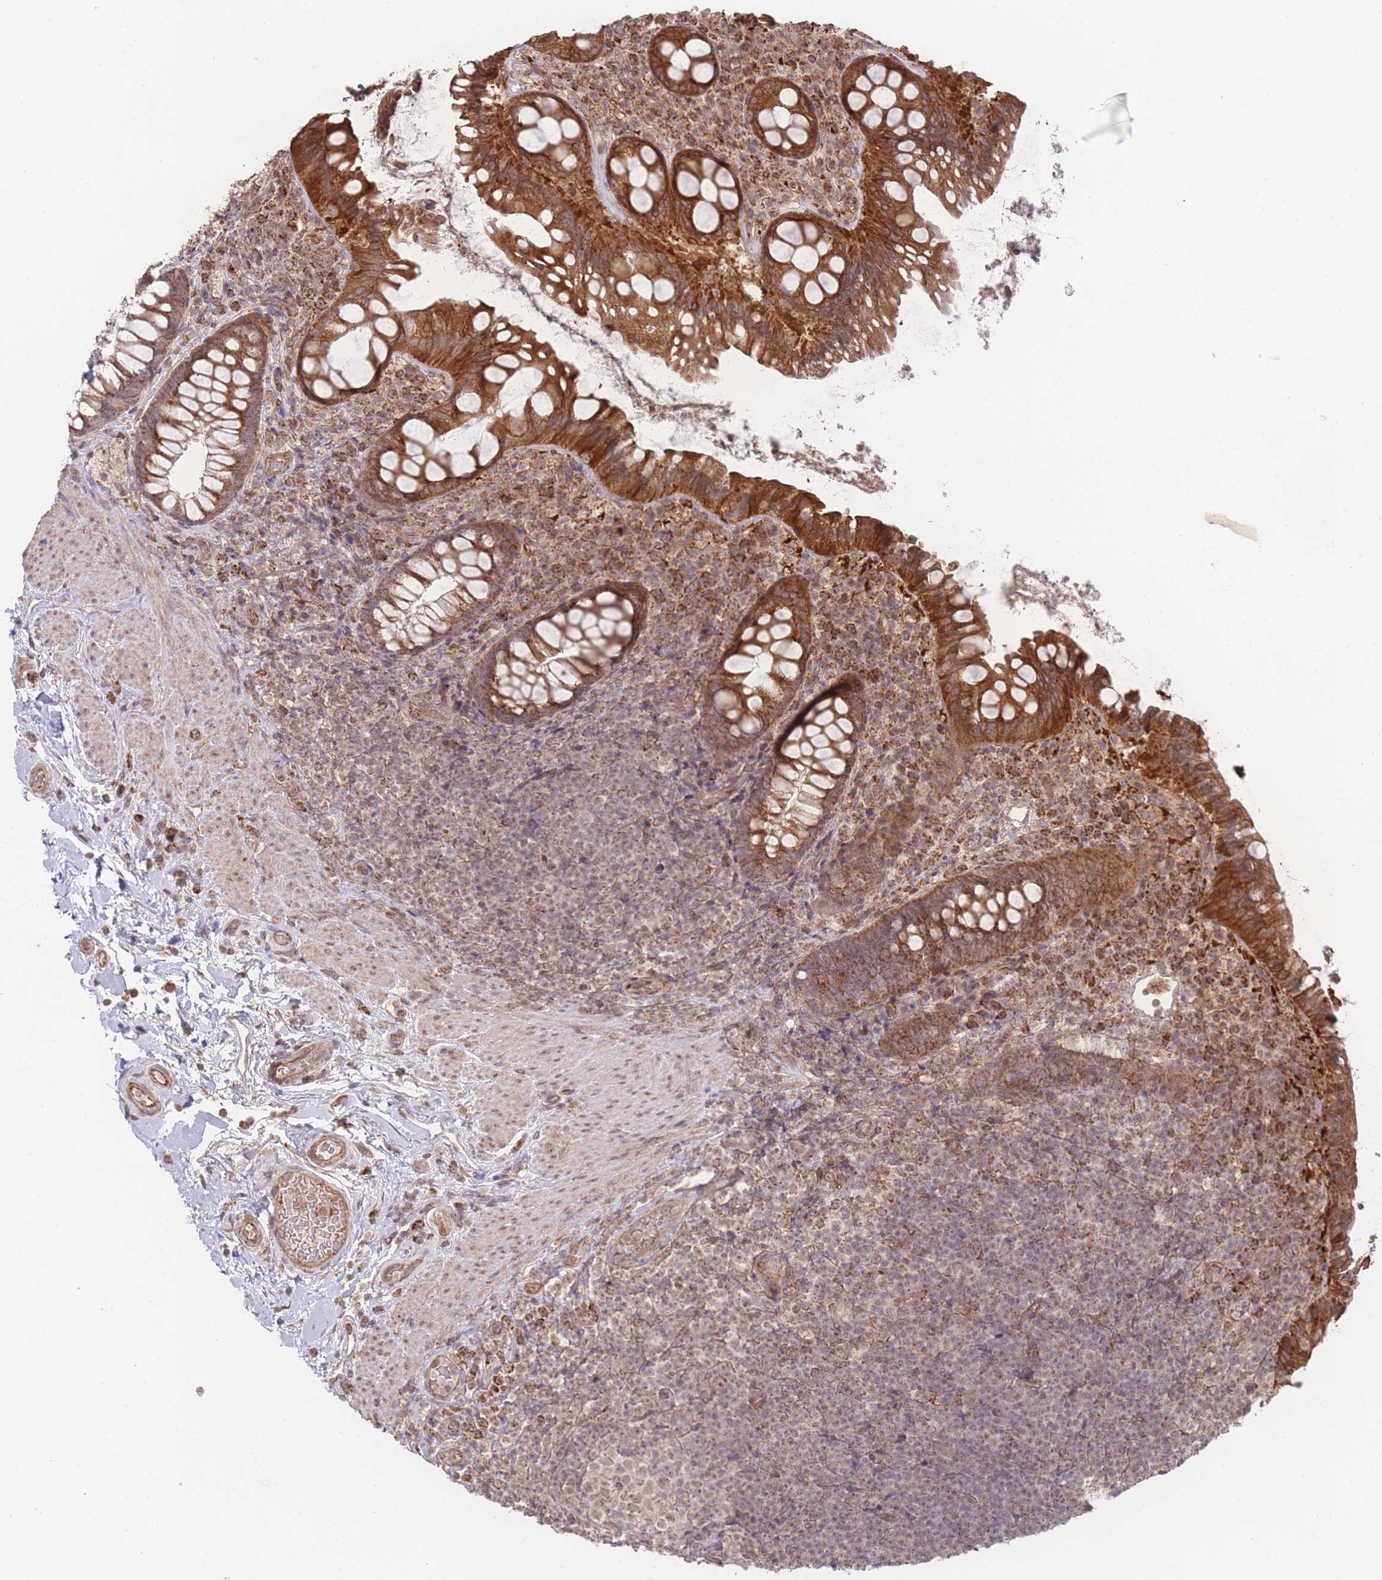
{"staining": {"intensity": "strong", "quantity": ">75%", "location": "cytoplasmic/membranous"}, "tissue": "rectum", "cell_type": "Glandular cells", "image_type": "normal", "snomed": [{"axis": "morphology", "description": "Normal tissue, NOS"}, {"axis": "topography", "description": "Rectum"}, {"axis": "topography", "description": "Peripheral nerve tissue"}], "caption": "A brown stain shows strong cytoplasmic/membranous expression of a protein in glandular cells of normal rectum.", "gene": "PXMP4", "patient": {"sex": "female", "age": 69}}